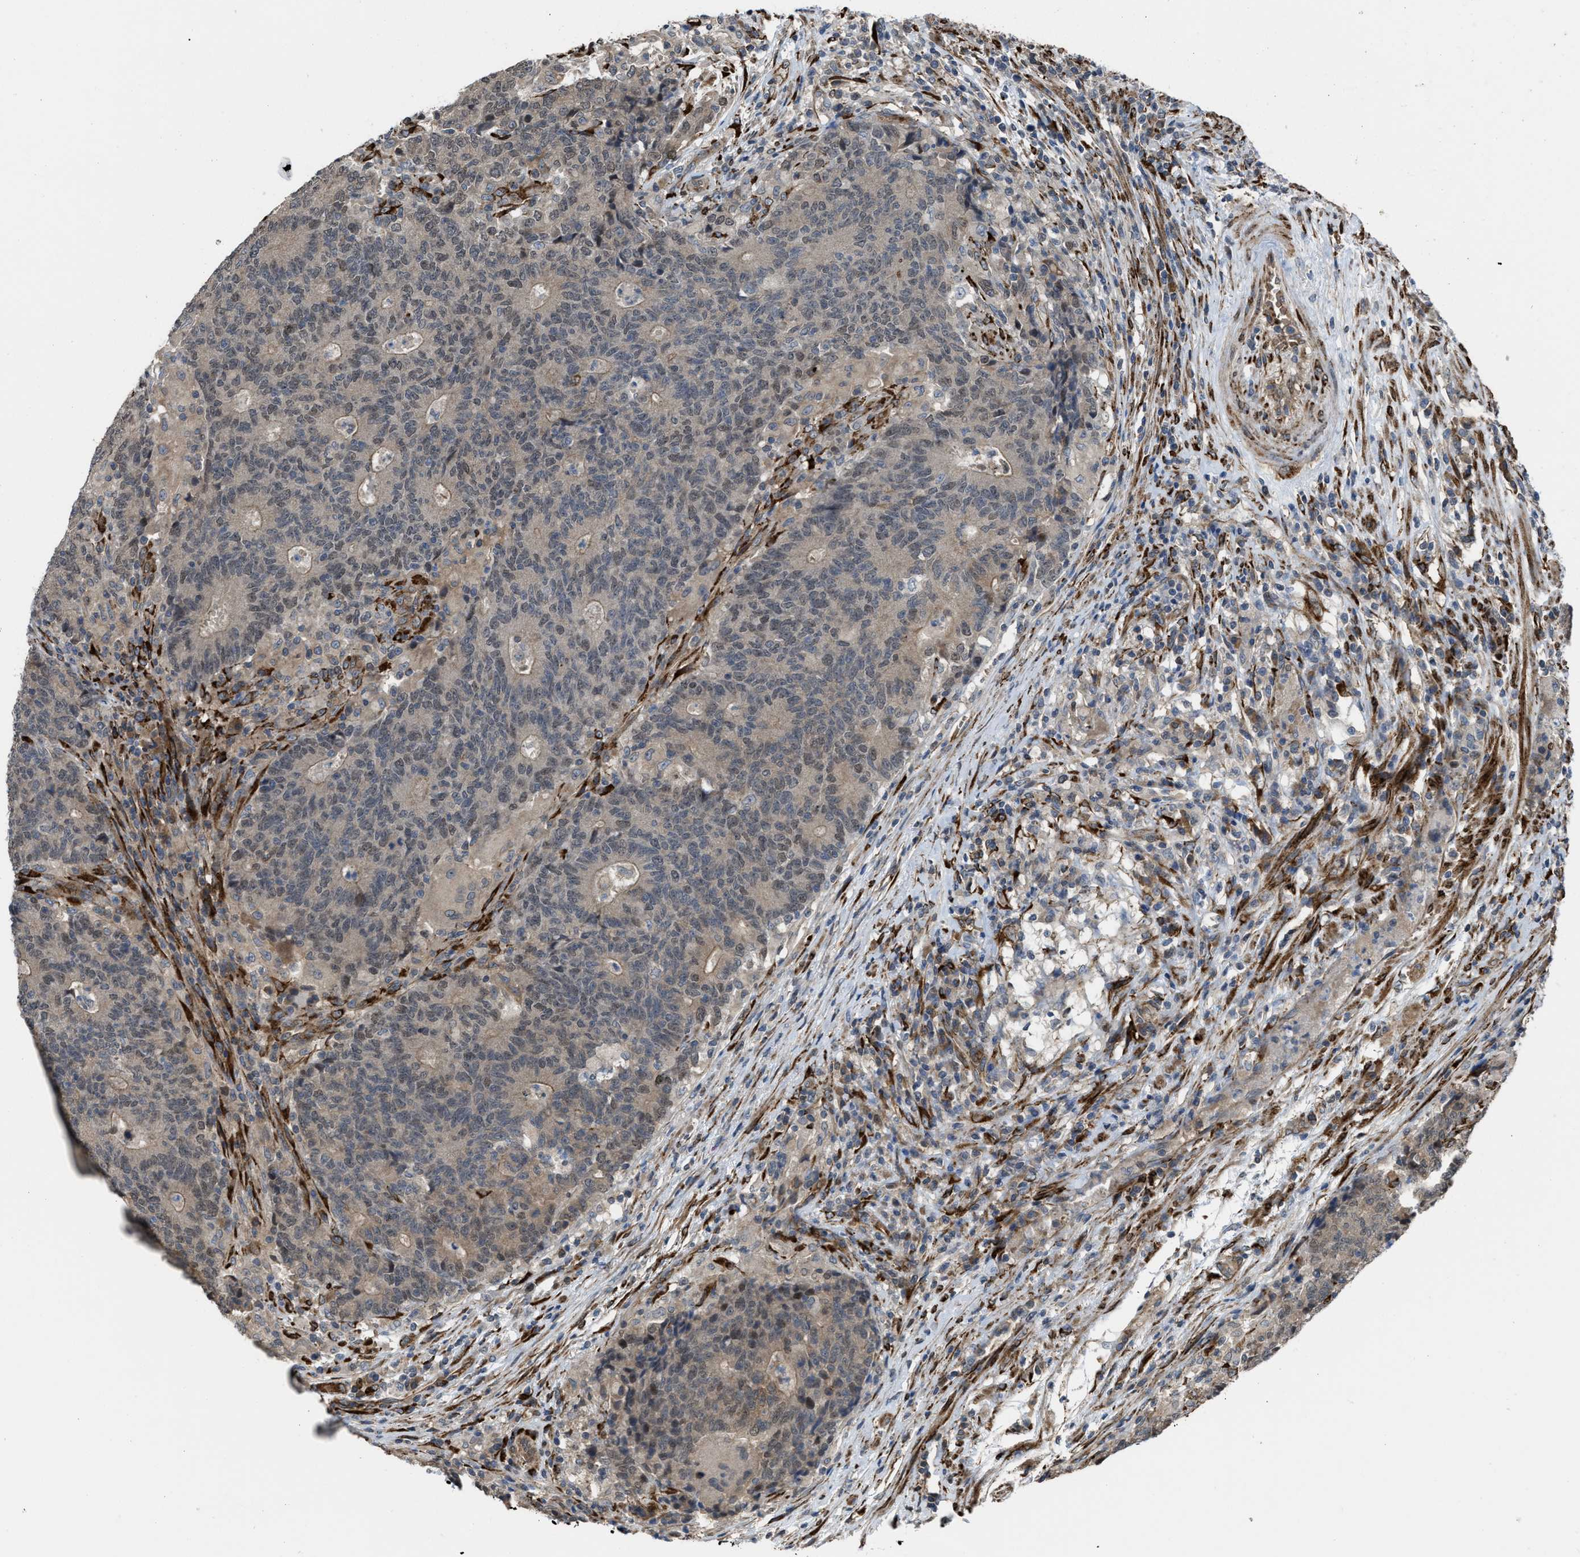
{"staining": {"intensity": "weak", "quantity": ">75%", "location": "cytoplasmic/membranous"}, "tissue": "colorectal cancer", "cell_type": "Tumor cells", "image_type": "cancer", "snomed": [{"axis": "morphology", "description": "Normal tissue, NOS"}, {"axis": "morphology", "description": "Adenocarcinoma, NOS"}, {"axis": "topography", "description": "Colon"}], "caption": "Colorectal adenocarcinoma tissue displays weak cytoplasmic/membranous staining in approximately >75% of tumor cells, visualized by immunohistochemistry.", "gene": "SELENOM", "patient": {"sex": "female", "age": 75}}